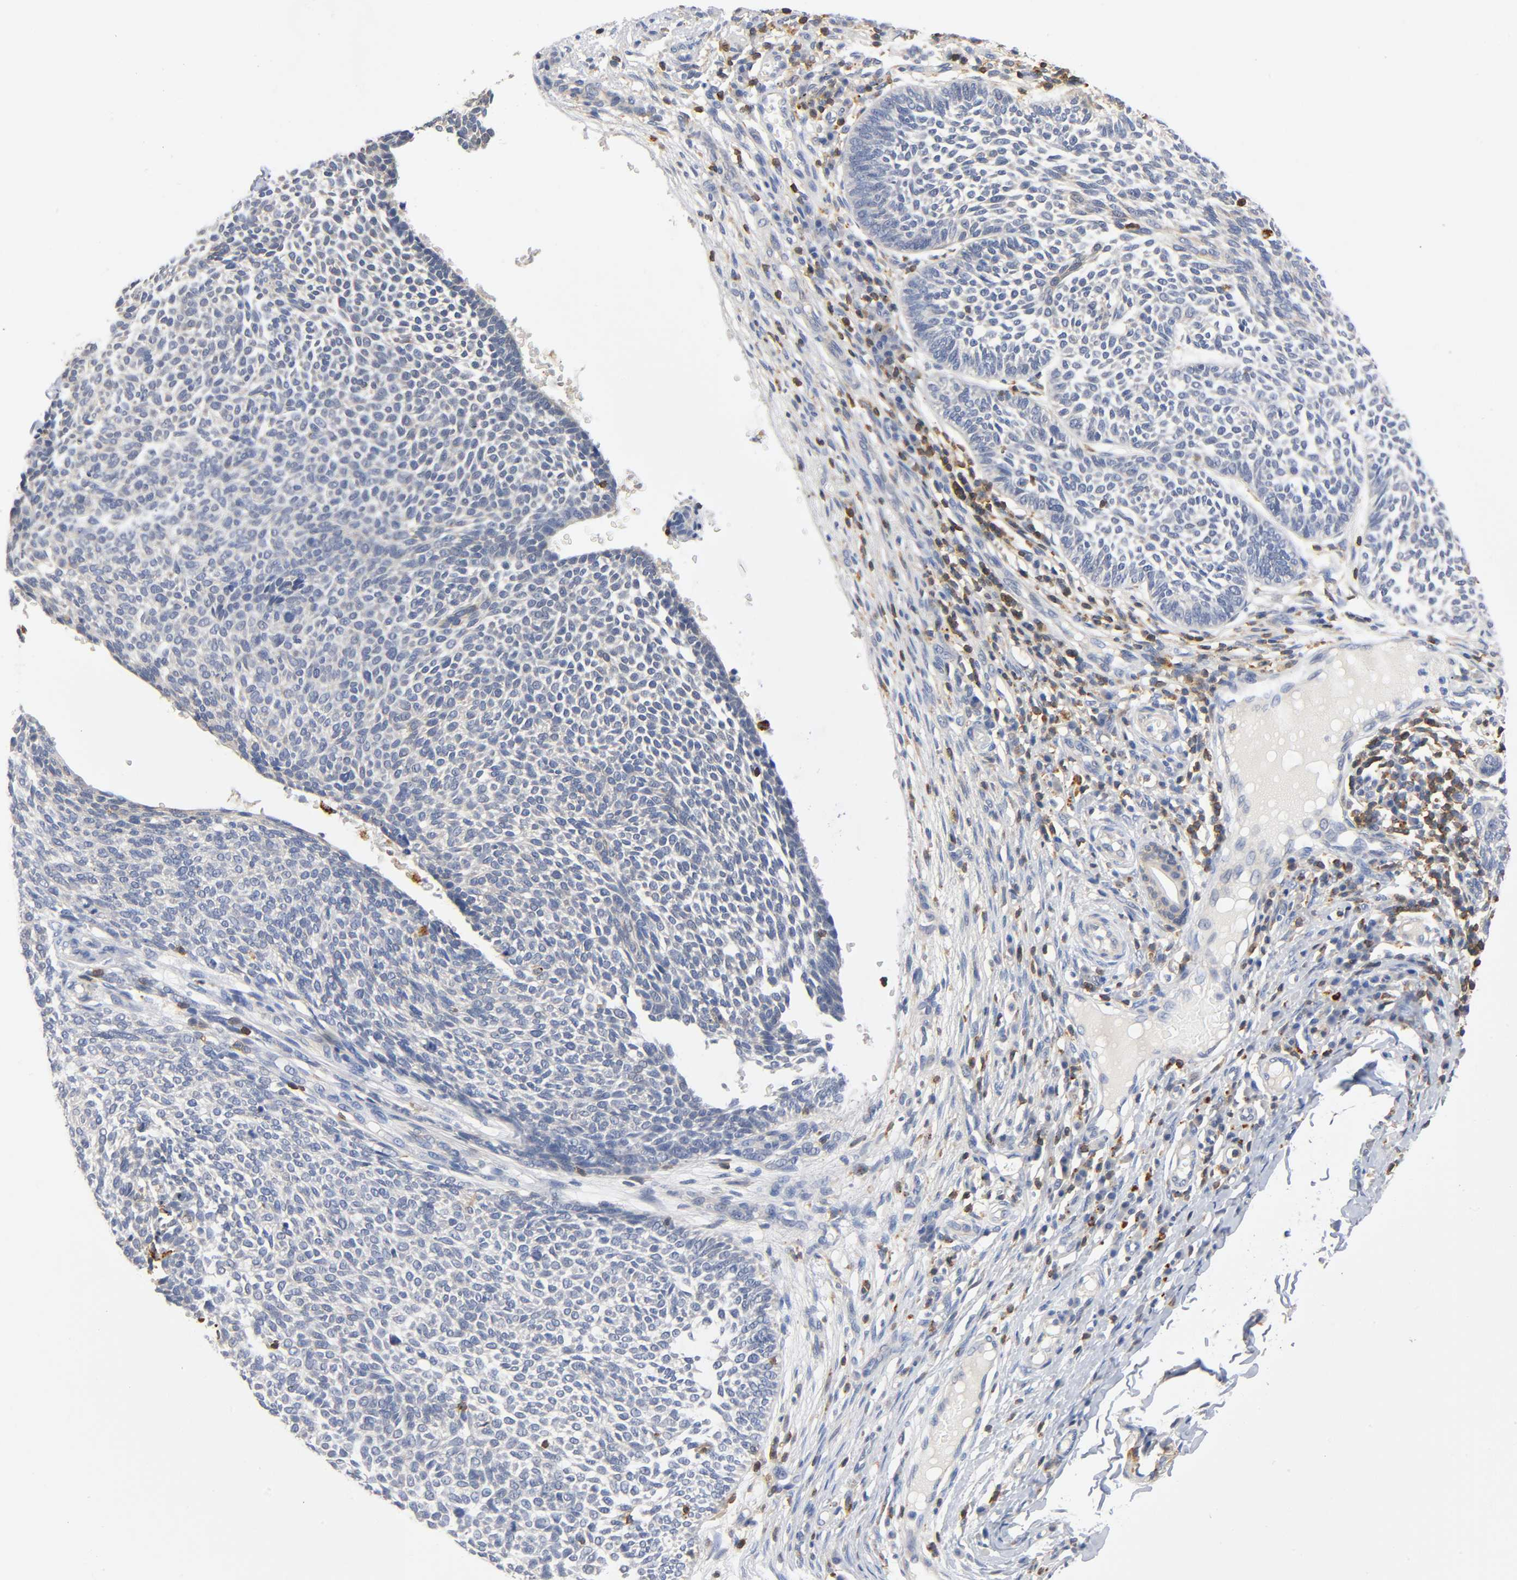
{"staining": {"intensity": "negative", "quantity": "none", "location": "none"}, "tissue": "skin cancer", "cell_type": "Tumor cells", "image_type": "cancer", "snomed": [{"axis": "morphology", "description": "Normal tissue, NOS"}, {"axis": "morphology", "description": "Basal cell carcinoma"}, {"axis": "topography", "description": "Skin"}], "caption": "Photomicrograph shows no protein positivity in tumor cells of basal cell carcinoma (skin) tissue. (Brightfield microscopy of DAB immunohistochemistry at high magnification).", "gene": "UCKL1", "patient": {"sex": "male", "age": 87}}